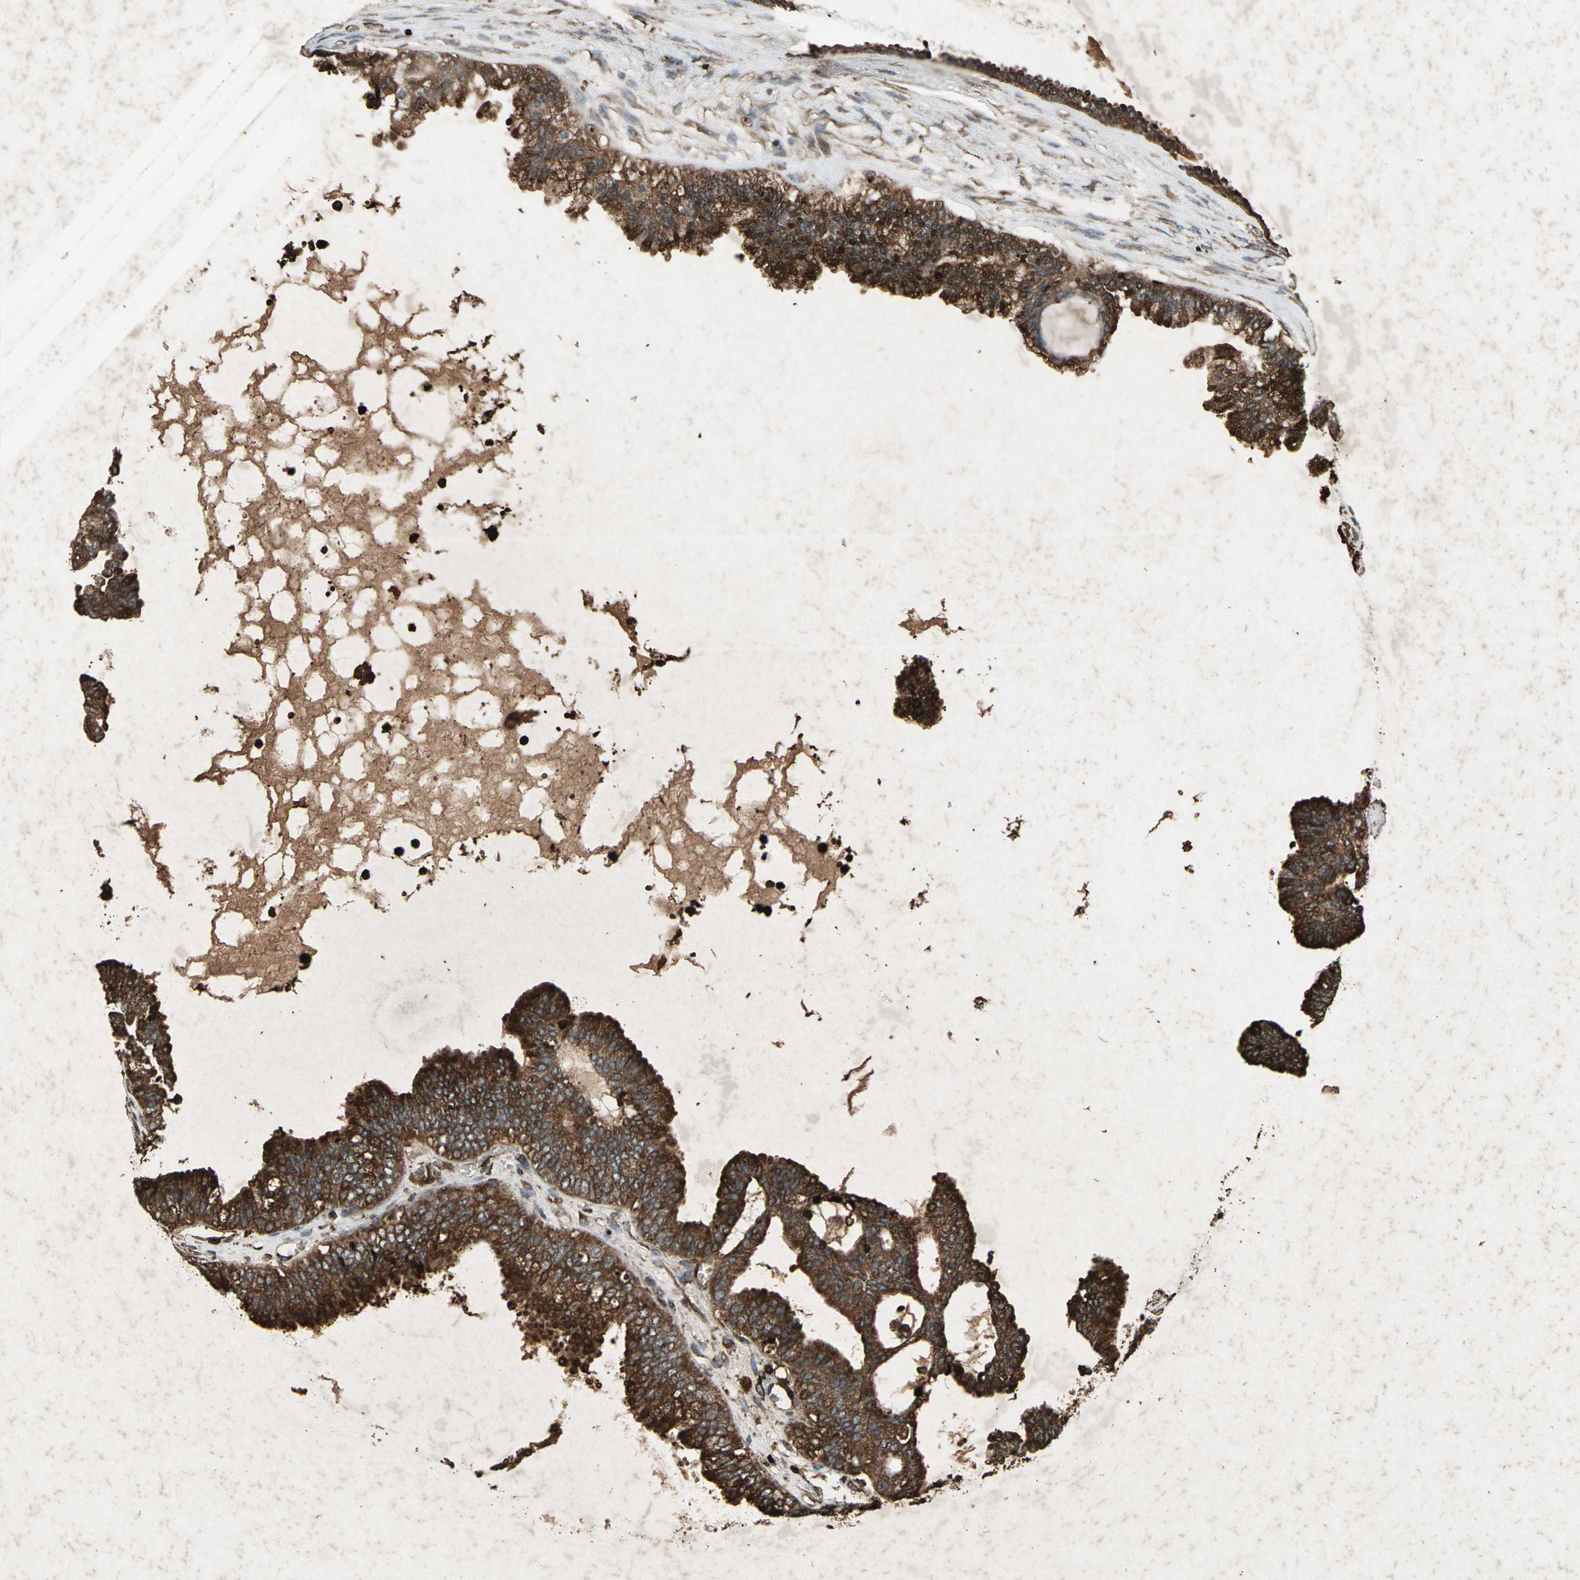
{"staining": {"intensity": "strong", "quantity": ">75%", "location": "cytoplasmic/membranous"}, "tissue": "ovarian cancer", "cell_type": "Tumor cells", "image_type": "cancer", "snomed": [{"axis": "morphology", "description": "Carcinoma, NOS"}, {"axis": "morphology", "description": "Carcinoma, endometroid"}, {"axis": "topography", "description": "Ovary"}], "caption": "Protein expression analysis of endometroid carcinoma (ovarian) demonstrates strong cytoplasmic/membranous positivity in about >75% of tumor cells.", "gene": "SEPTIN4", "patient": {"sex": "female", "age": 50}}